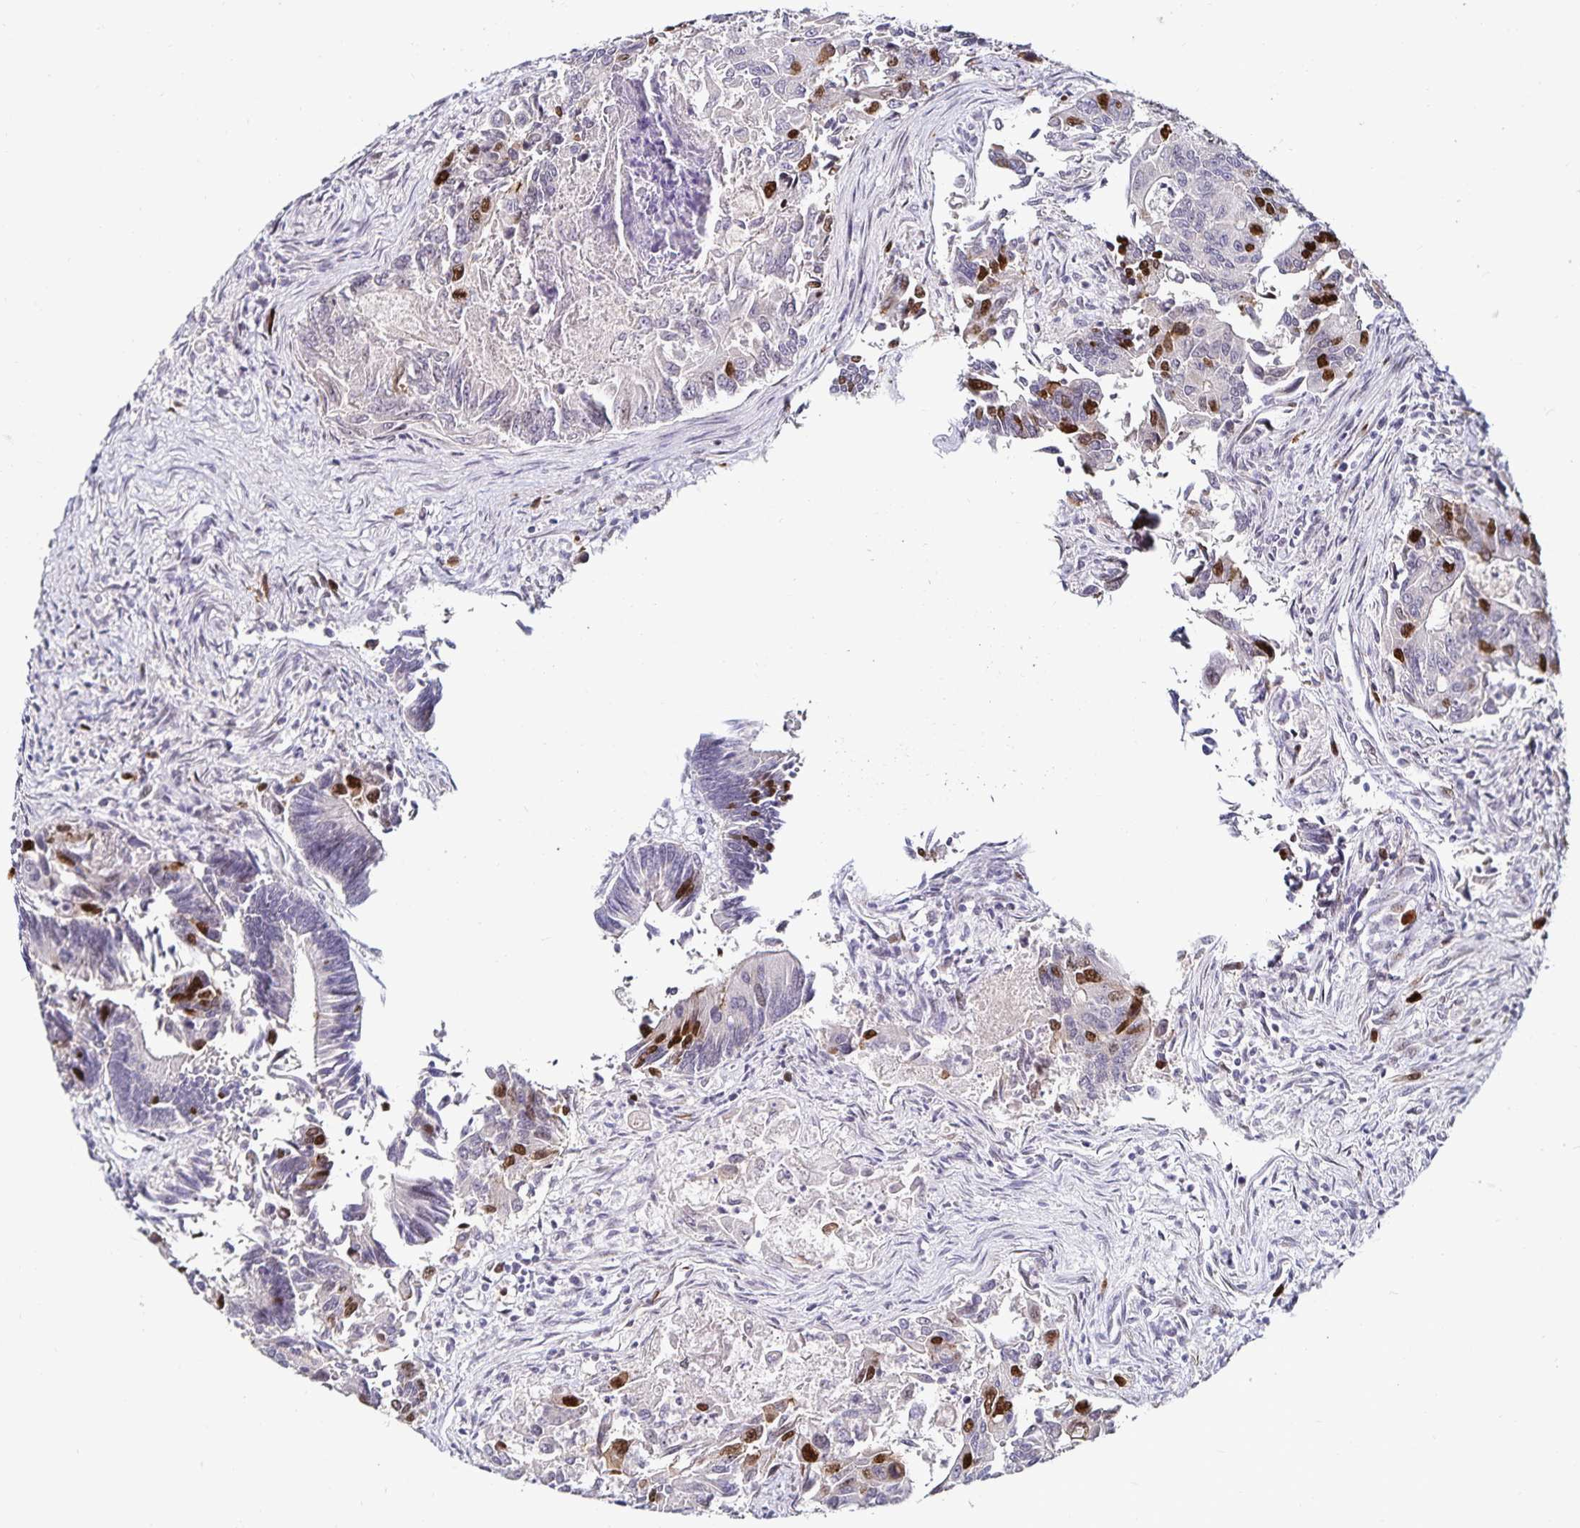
{"staining": {"intensity": "strong", "quantity": "<25%", "location": "nuclear"}, "tissue": "colorectal cancer", "cell_type": "Tumor cells", "image_type": "cancer", "snomed": [{"axis": "morphology", "description": "Adenocarcinoma, NOS"}, {"axis": "topography", "description": "Colon"}], "caption": "Colorectal cancer was stained to show a protein in brown. There is medium levels of strong nuclear staining in about <25% of tumor cells.", "gene": "ANLN", "patient": {"sex": "female", "age": 67}}